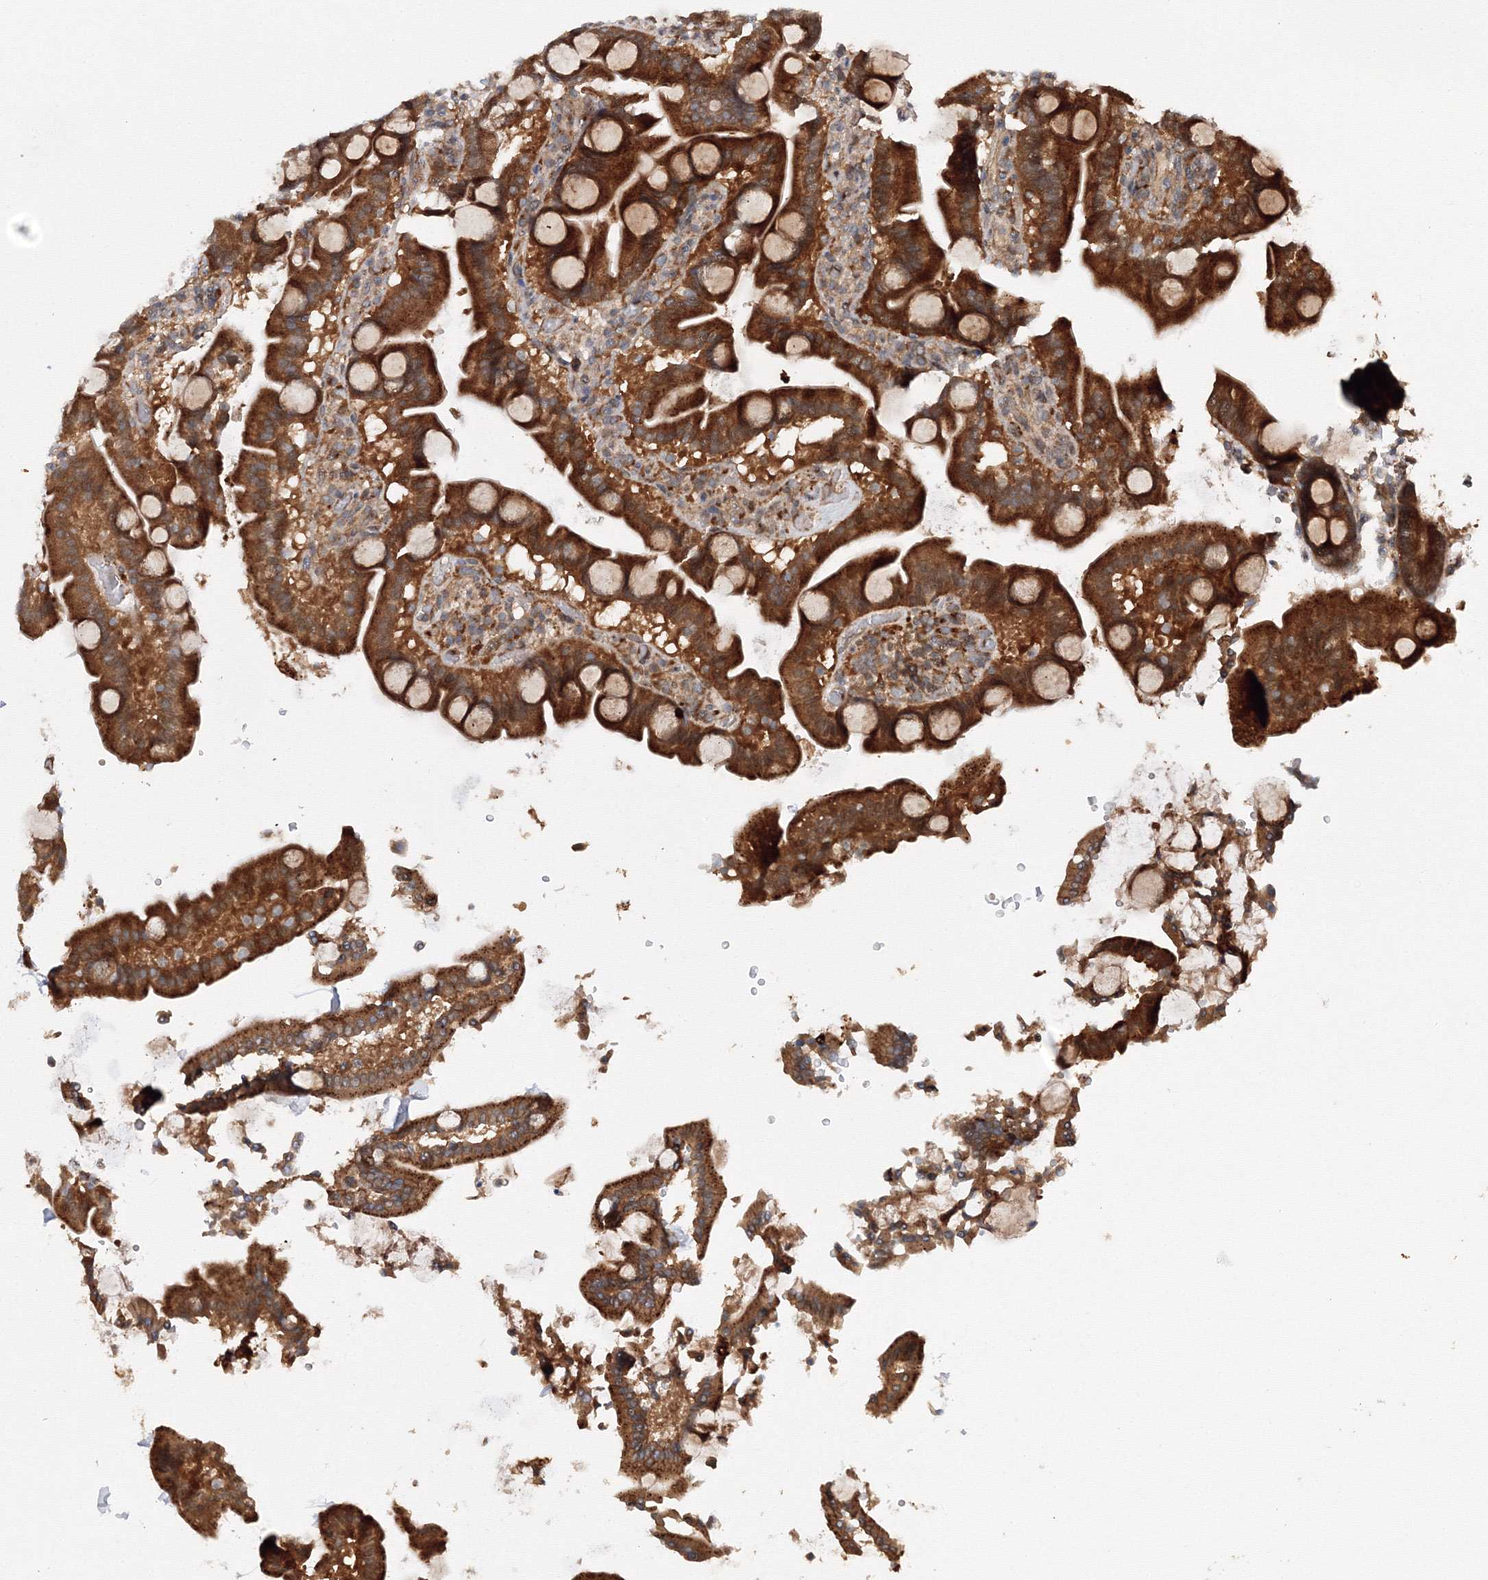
{"staining": {"intensity": "strong", "quantity": ">75%", "location": "cytoplasmic/membranous"}, "tissue": "duodenum", "cell_type": "Glandular cells", "image_type": "normal", "snomed": [{"axis": "morphology", "description": "Normal tissue, NOS"}, {"axis": "topography", "description": "Duodenum"}], "caption": "A brown stain shows strong cytoplasmic/membranous expression of a protein in glandular cells of benign human duodenum.", "gene": "DCTD", "patient": {"sex": "male", "age": 55}}